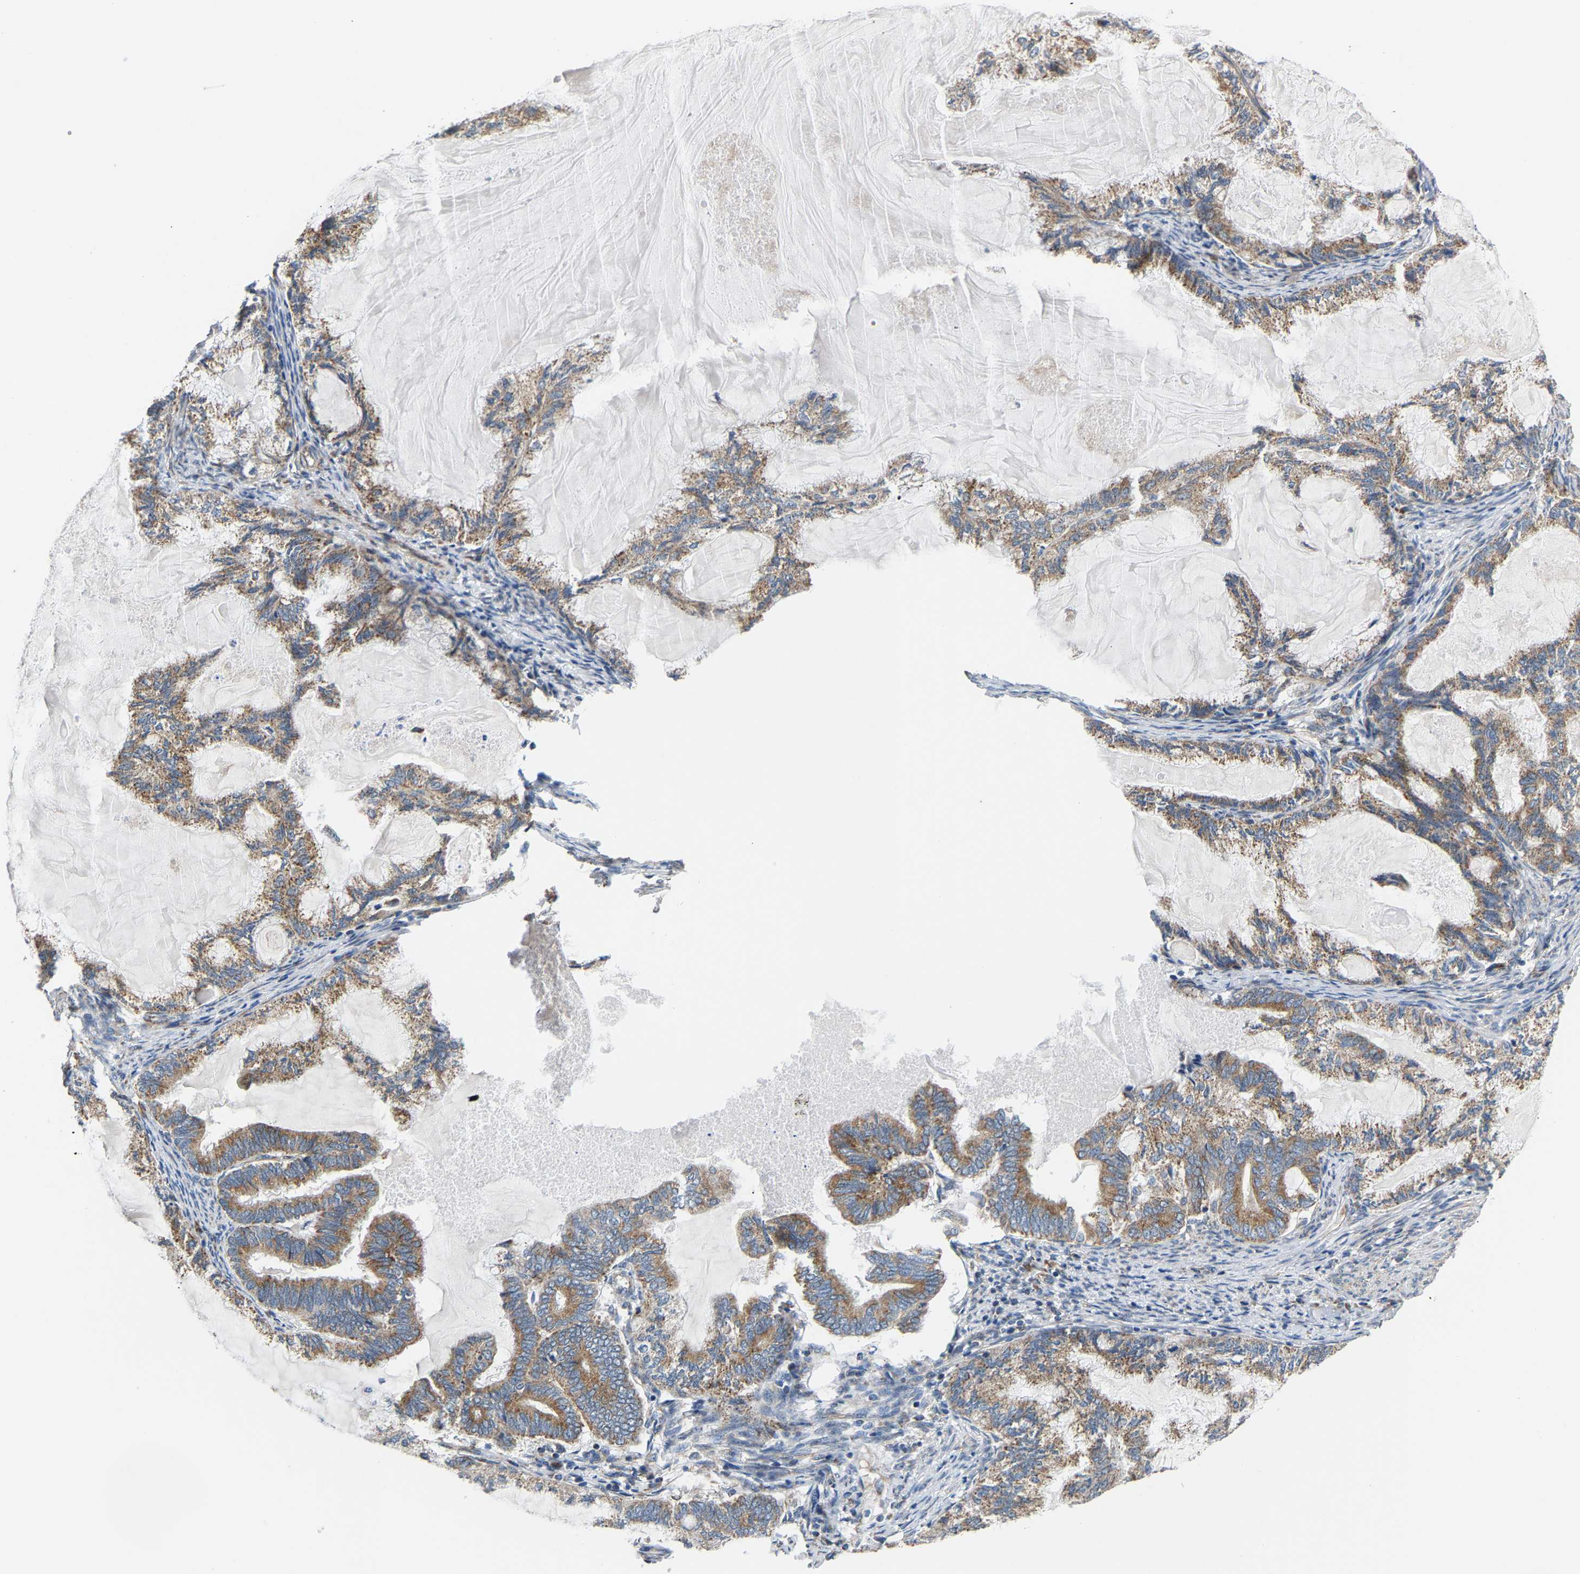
{"staining": {"intensity": "moderate", "quantity": ">75%", "location": "cytoplasmic/membranous"}, "tissue": "endometrial cancer", "cell_type": "Tumor cells", "image_type": "cancer", "snomed": [{"axis": "morphology", "description": "Adenocarcinoma, NOS"}, {"axis": "topography", "description": "Endometrium"}], "caption": "This image exhibits immunohistochemistry staining of human endometrial cancer (adenocarcinoma), with medium moderate cytoplasmic/membranous staining in approximately >75% of tumor cells.", "gene": "TMEM168", "patient": {"sex": "female", "age": 86}}